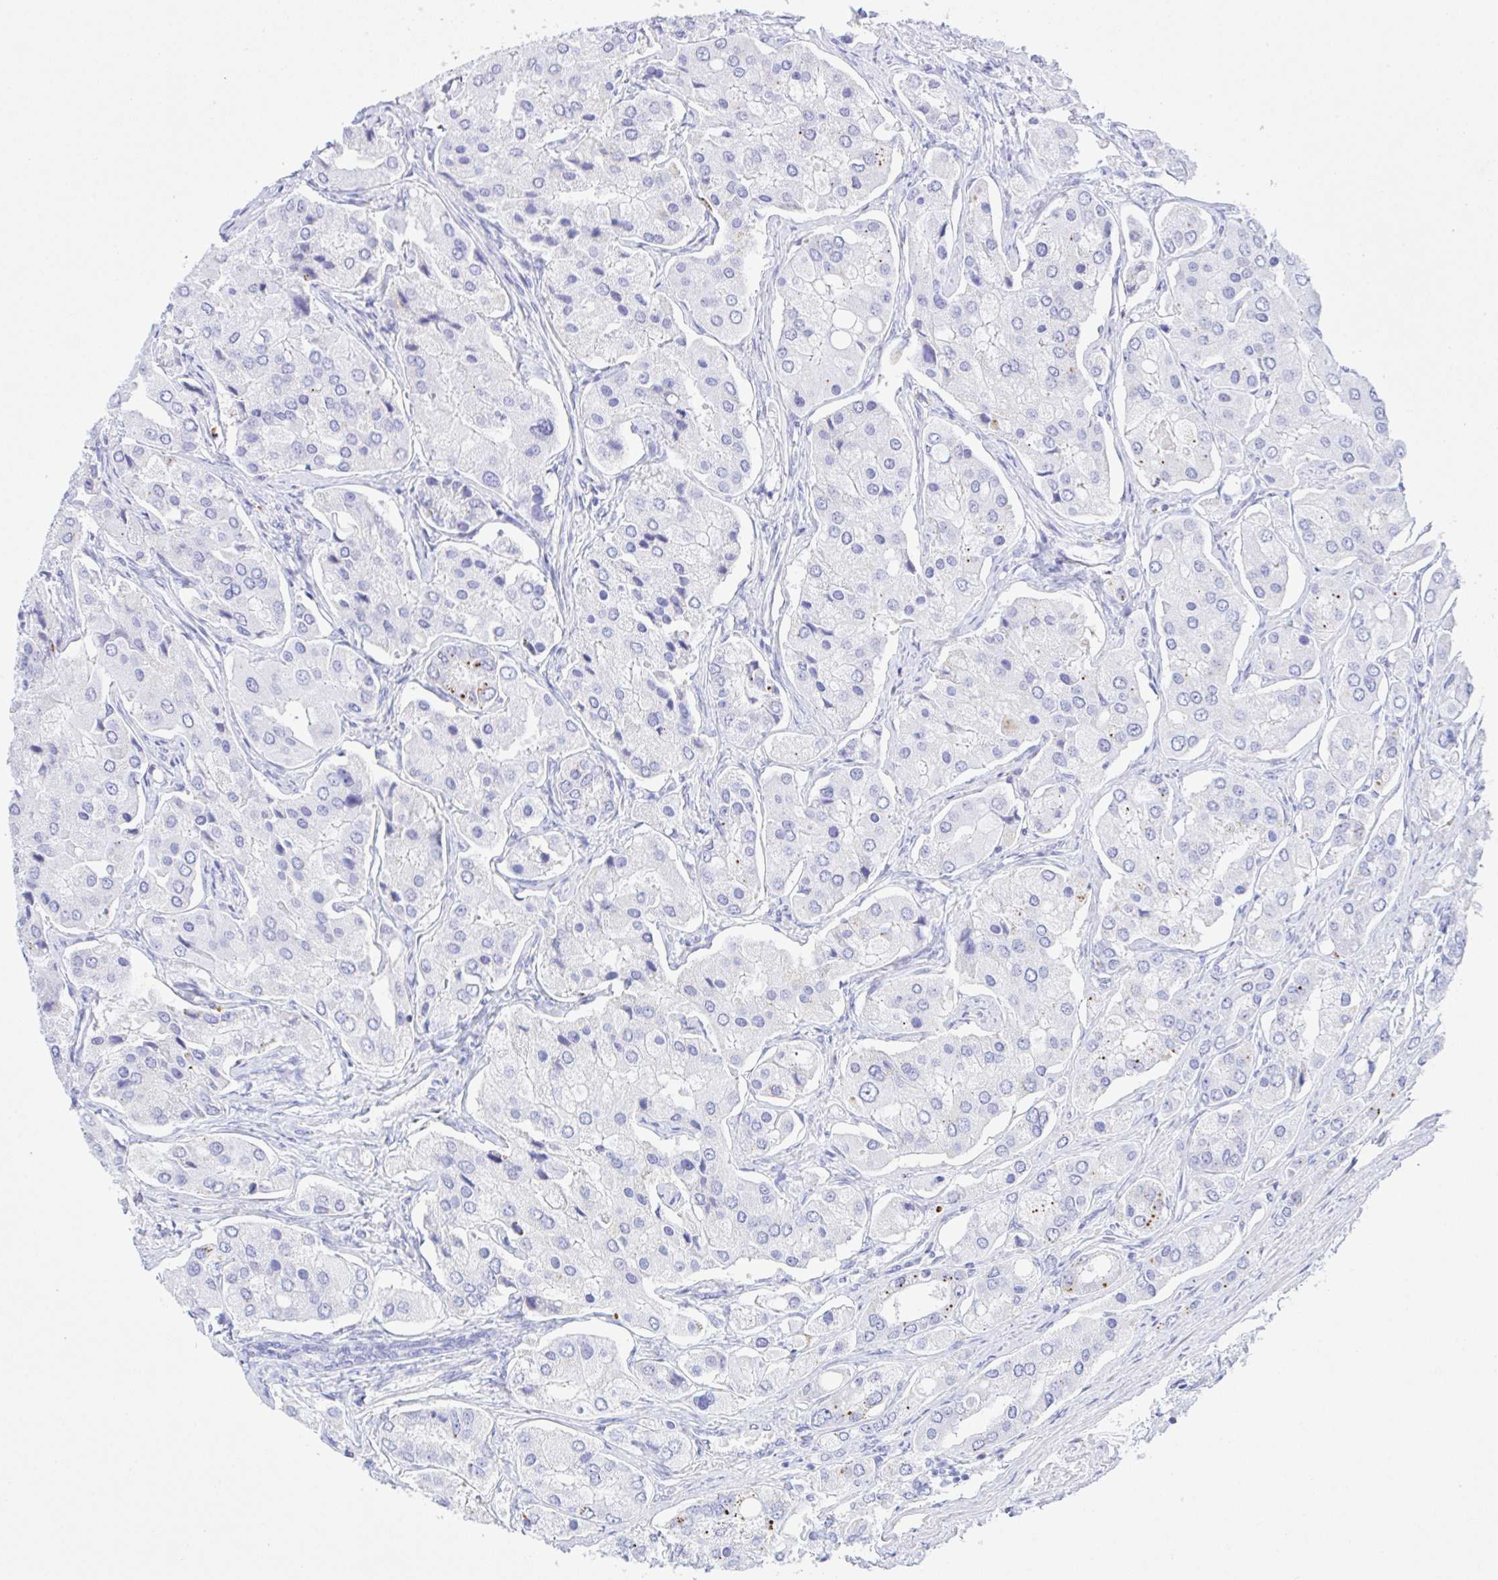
{"staining": {"intensity": "negative", "quantity": "none", "location": "none"}, "tissue": "prostate cancer", "cell_type": "Tumor cells", "image_type": "cancer", "snomed": [{"axis": "morphology", "description": "Adenocarcinoma, Low grade"}, {"axis": "topography", "description": "Prostate"}], "caption": "A high-resolution image shows immunohistochemistry staining of low-grade adenocarcinoma (prostate), which exhibits no significant positivity in tumor cells.", "gene": "SELENOV", "patient": {"sex": "male", "age": 69}}